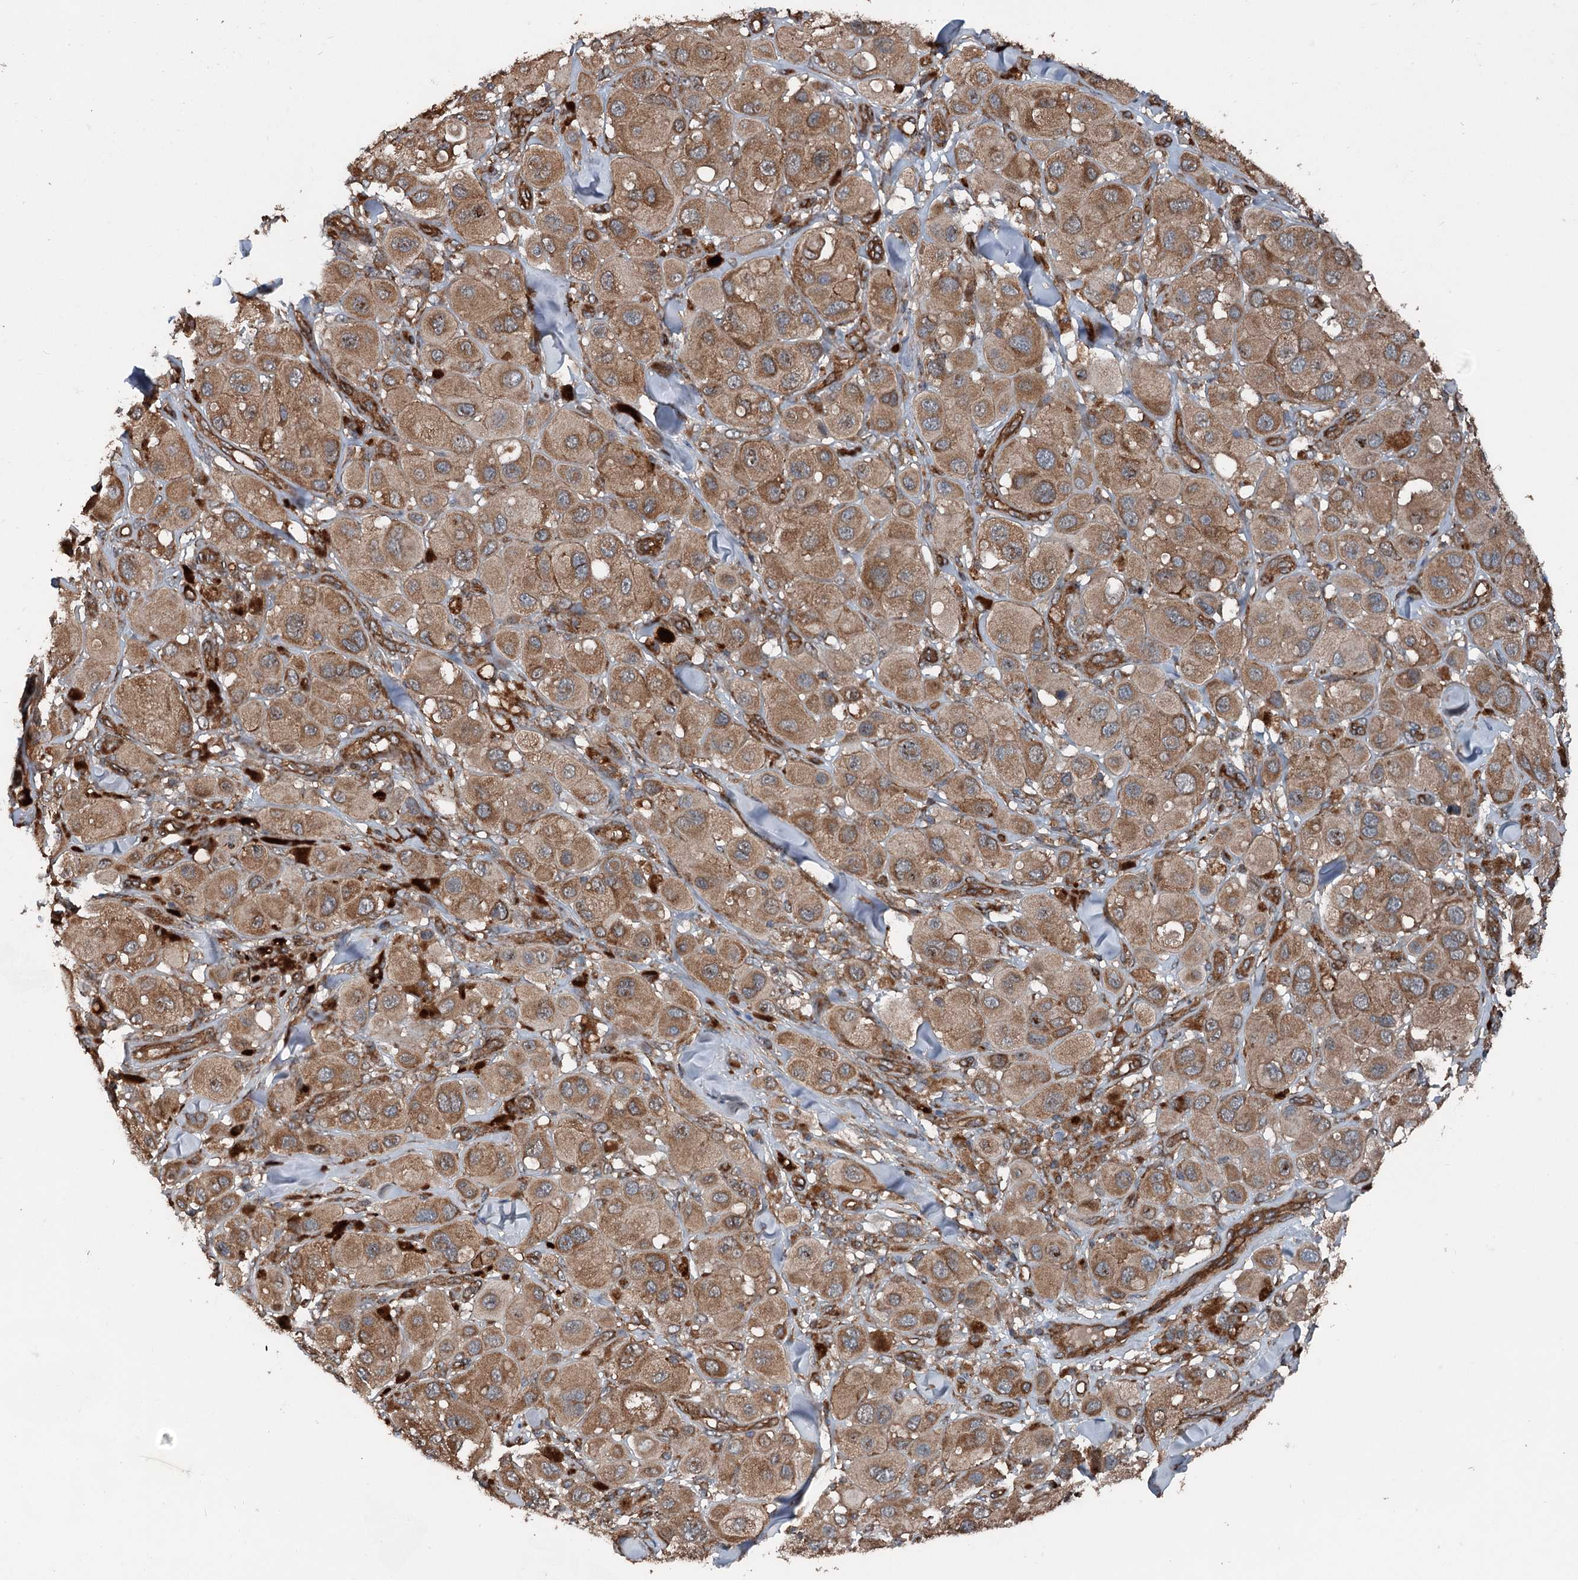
{"staining": {"intensity": "moderate", "quantity": ">75%", "location": "cytoplasmic/membranous"}, "tissue": "melanoma", "cell_type": "Tumor cells", "image_type": "cancer", "snomed": [{"axis": "morphology", "description": "Malignant melanoma, Metastatic site"}, {"axis": "topography", "description": "Skin"}], "caption": "A high-resolution micrograph shows immunohistochemistry (IHC) staining of melanoma, which exhibits moderate cytoplasmic/membranous expression in about >75% of tumor cells.", "gene": "RNF214", "patient": {"sex": "male", "age": 41}}